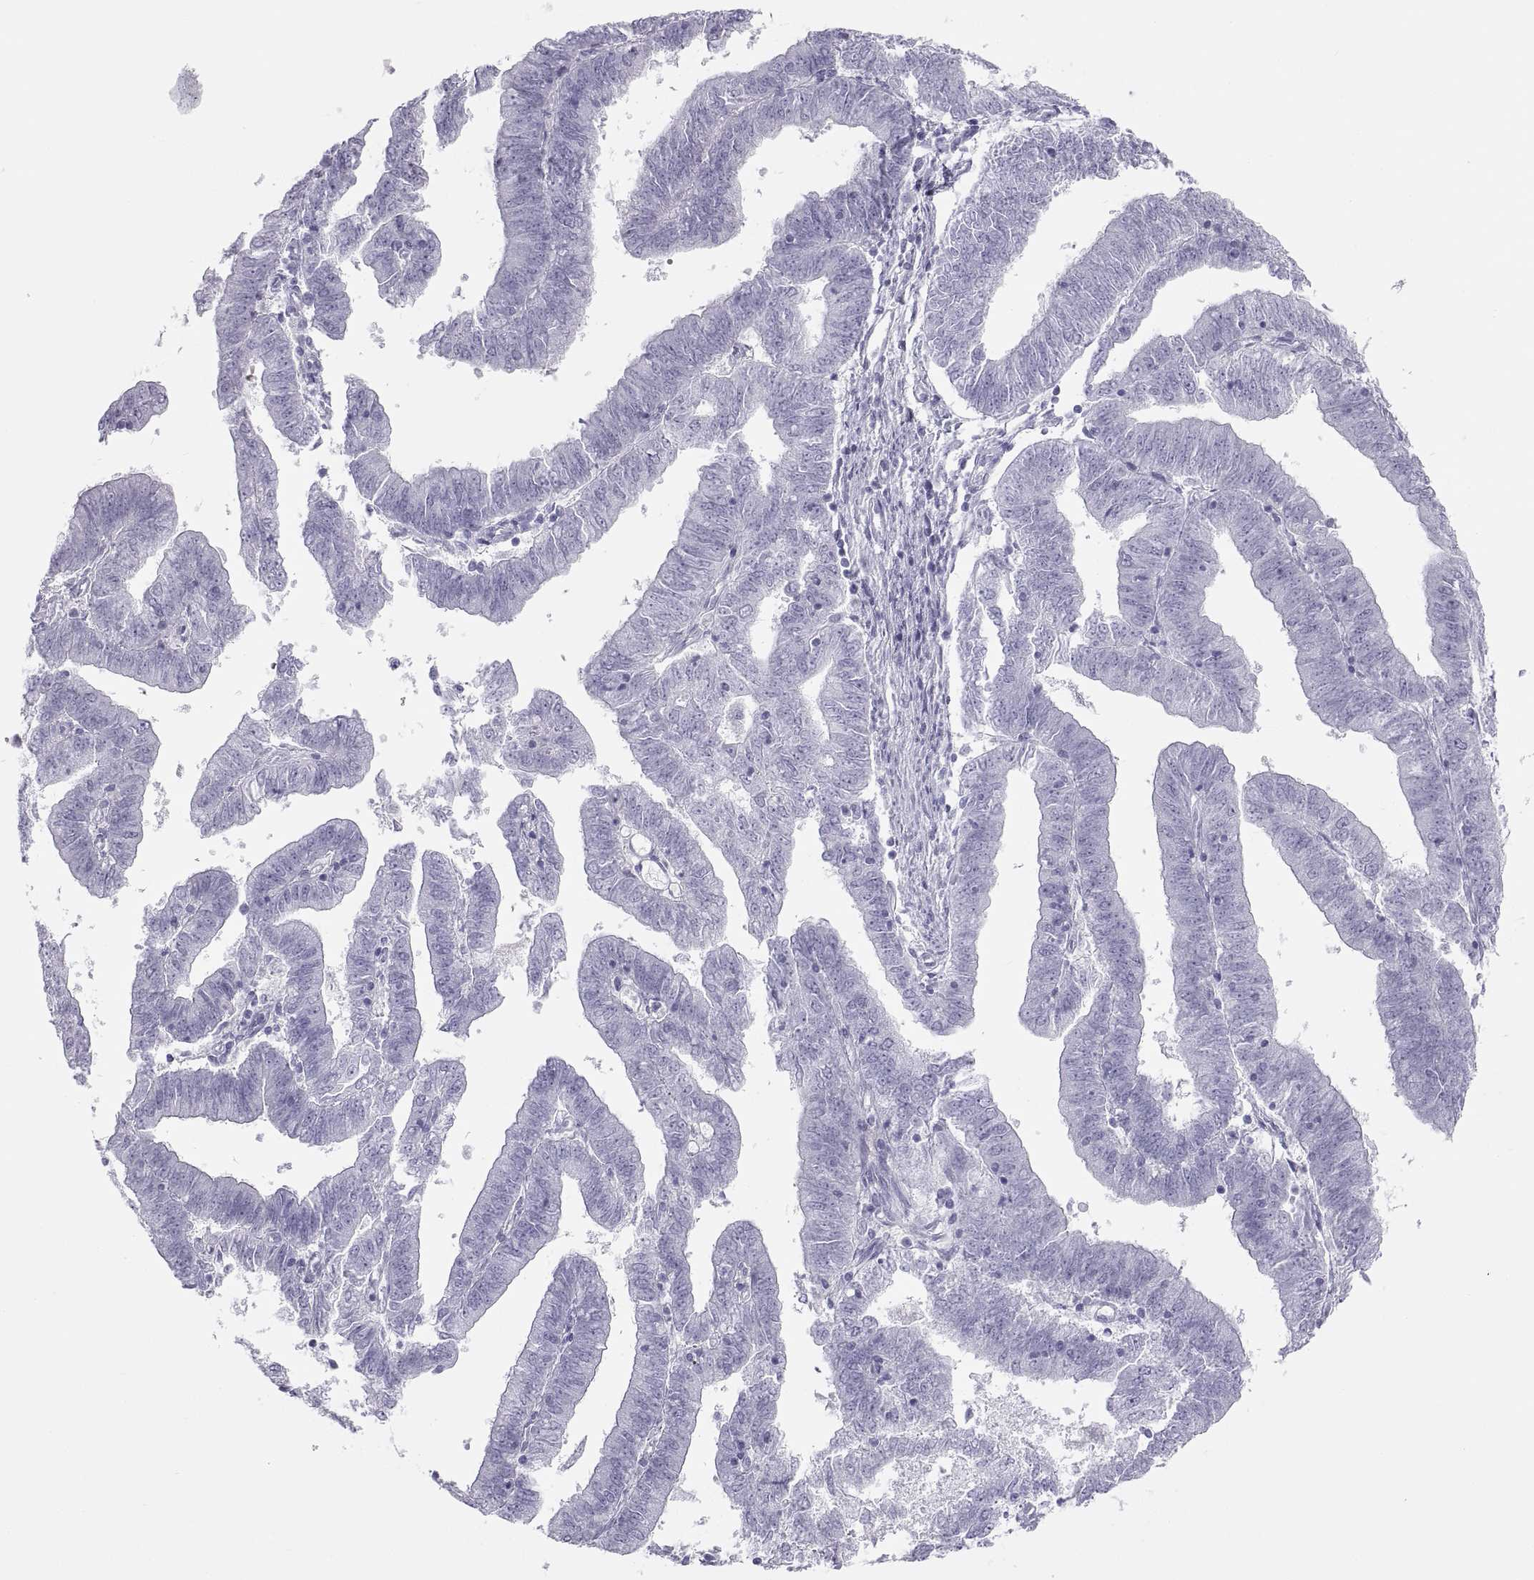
{"staining": {"intensity": "negative", "quantity": "none", "location": "none"}, "tissue": "endometrial cancer", "cell_type": "Tumor cells", "image_type": "cancer", "snomed": [{"axis": "morphology", "description": "Adenocarcinoma, NOS"}, {"axis": "topography", "description": "Endometrium"}], "caption": "Immunohistochemistry image of human endometrial cancer (adenocarcinoma) stained for a protein (brown), which reveals no expression in tumor cells.", "gene": "SEMG1", "patient": {"sex": "female", "age": 82}}